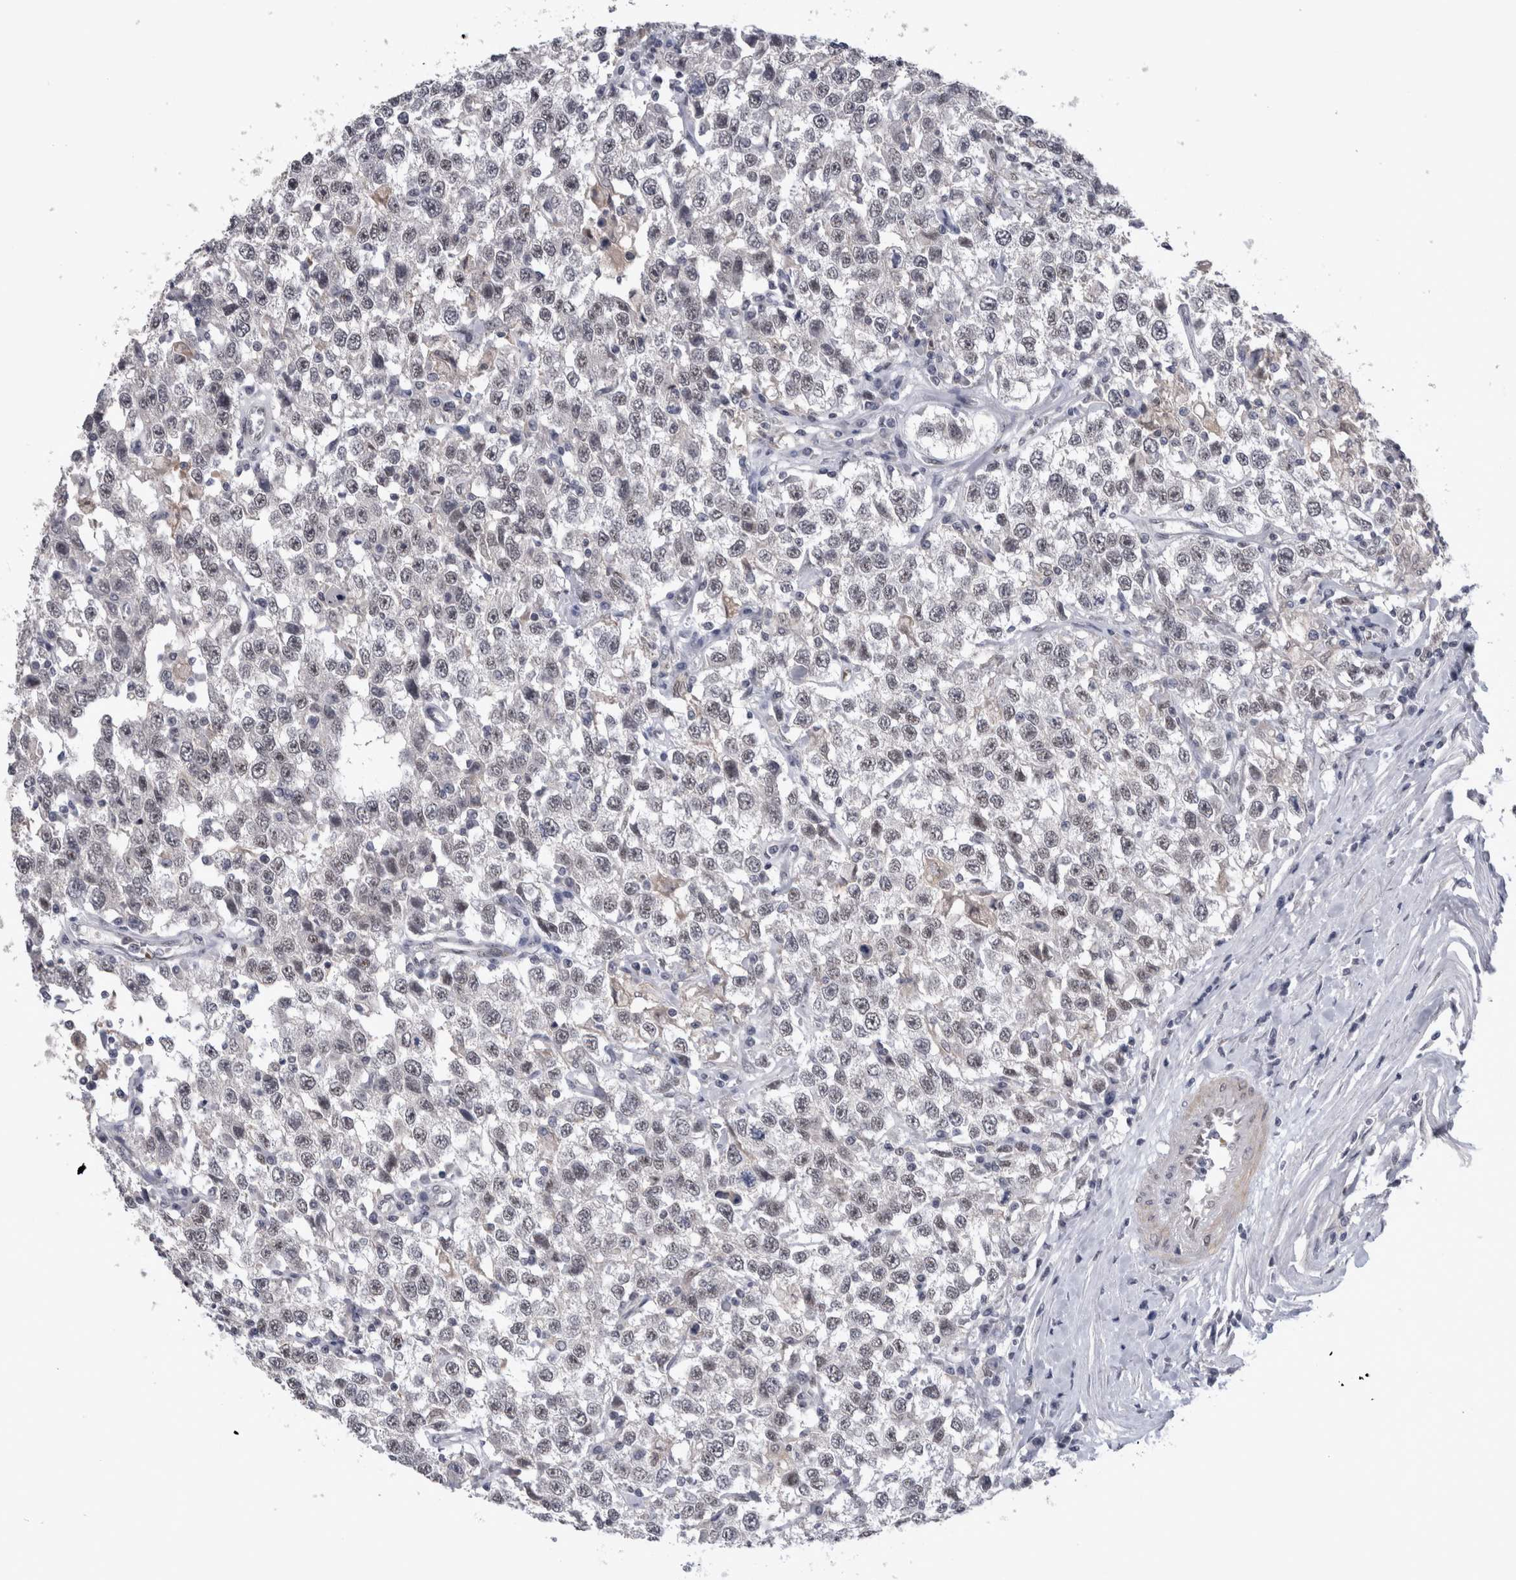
{"staining": {"intensity": "weak", "quantity": "<25%", "location": "nuclear"}, "tissue": "testis cancer", "cell_type": "Tumor cells", "image_type": "cancer", "snomed": [{"axis": "morphology", "description": "Seminoma, NOS"}, {"axis": "topography", "description": "Testis"}], "caption": "This photomicrograph is of testis cancer (seminoma) stained with immunohistochemistry to label a protein in brown with the nuclei are counter-stained blue. There is no positivity in tumor cells.", "gene": "PEBP4", "patient": {"sex": "male", "age": 41}}